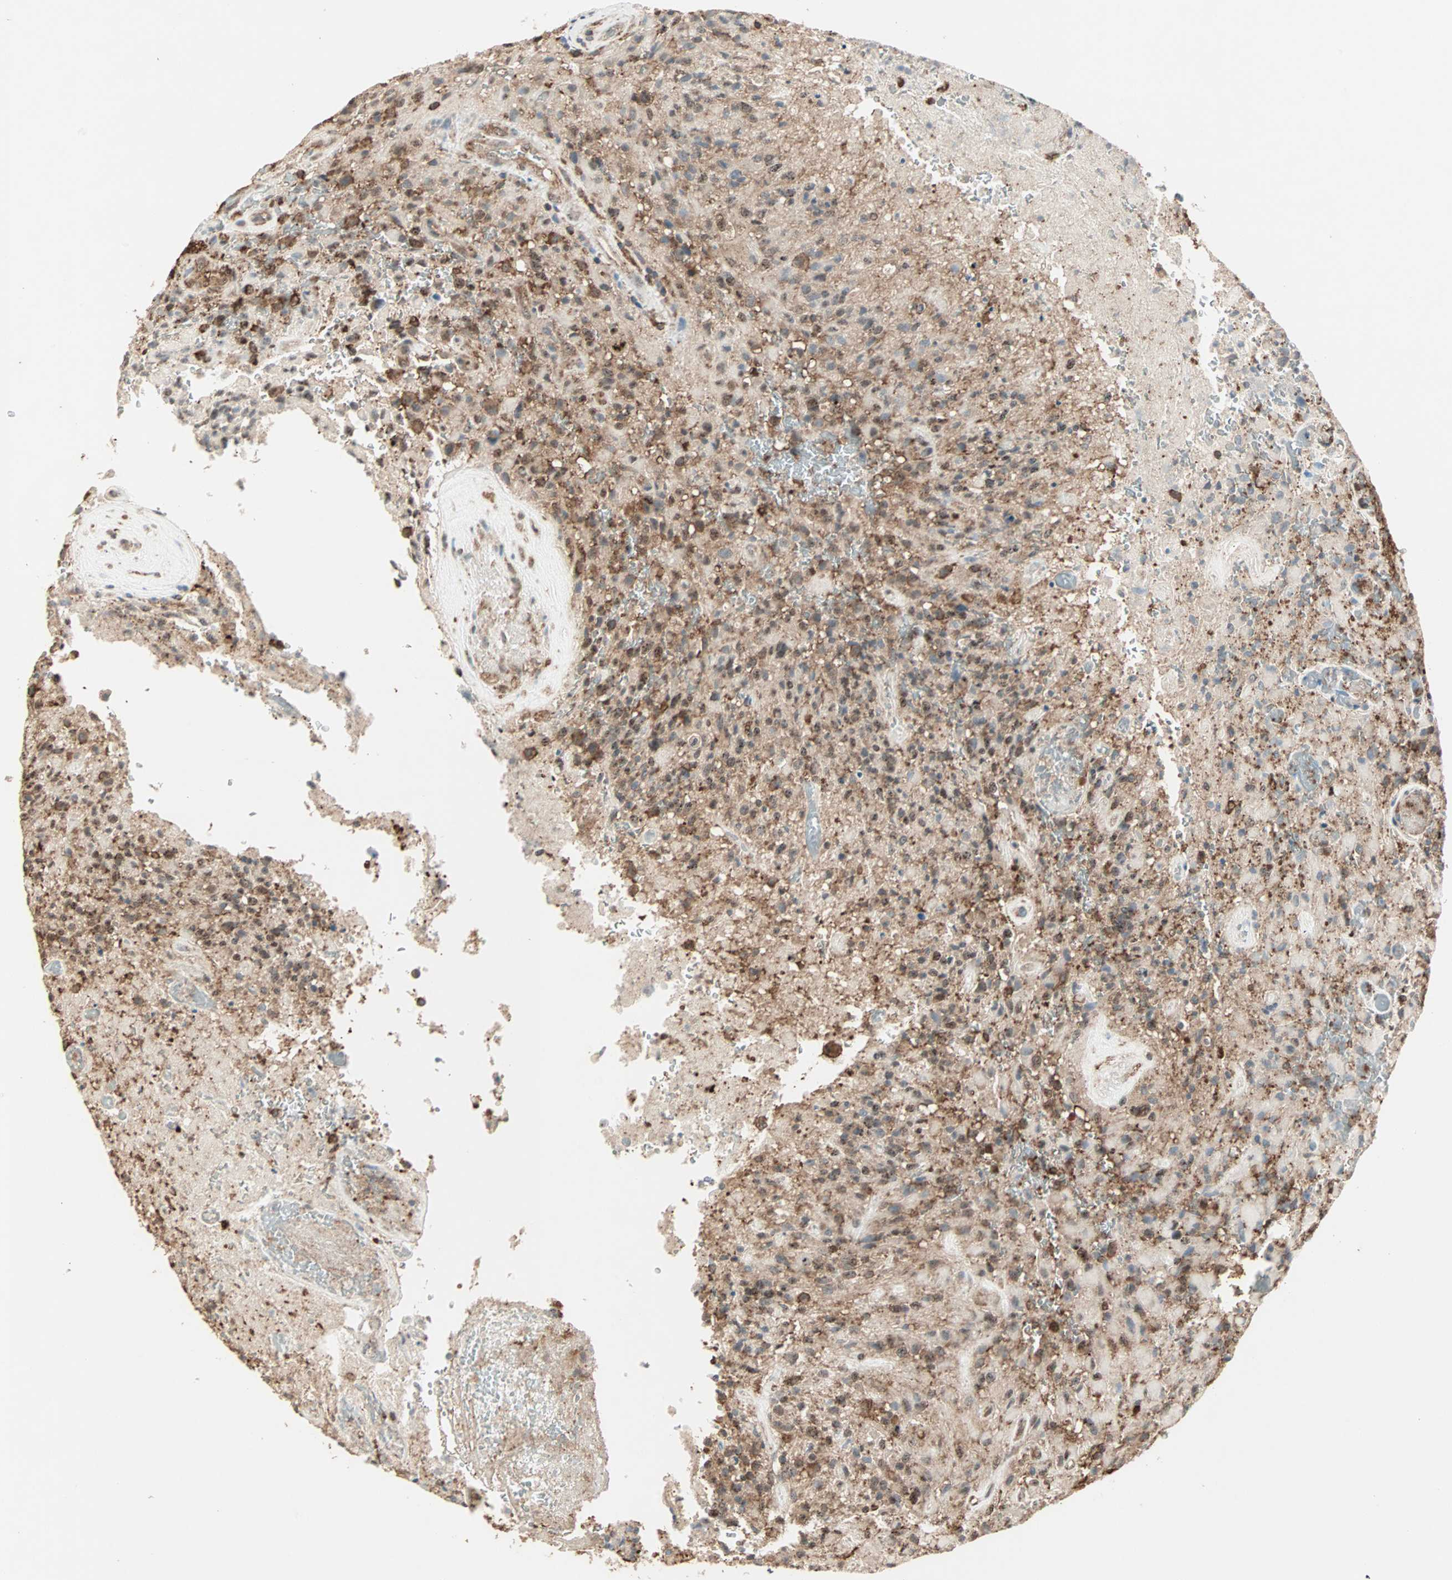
{"staining": {"intensity": "moderate", "quantity": ">75%", "location": "cytoplasmic/membranous,nuclear"}, "tissue": "glioma", "cell_type": "Tumor cells", "image_type": "cancer", "snomed": [{"axis": "morphology", "description": "Glioma, malignant, High grade"}, {"axis": "topography", "description": "Brain"}], "caption": "Immunohistochemistry (IHC) image of neoplastic tissue: malignant high-grade glioma stained using IHC demonstrates medium levels of moderate protein expression localized specifically in the cytoplasmic/membranous and nuclear of tumor cells, appearing as a cytoplasmic/membranous and nuclear brown color.", "gene": "MMP3", "patient": {"sex": "male", "age": 71}}